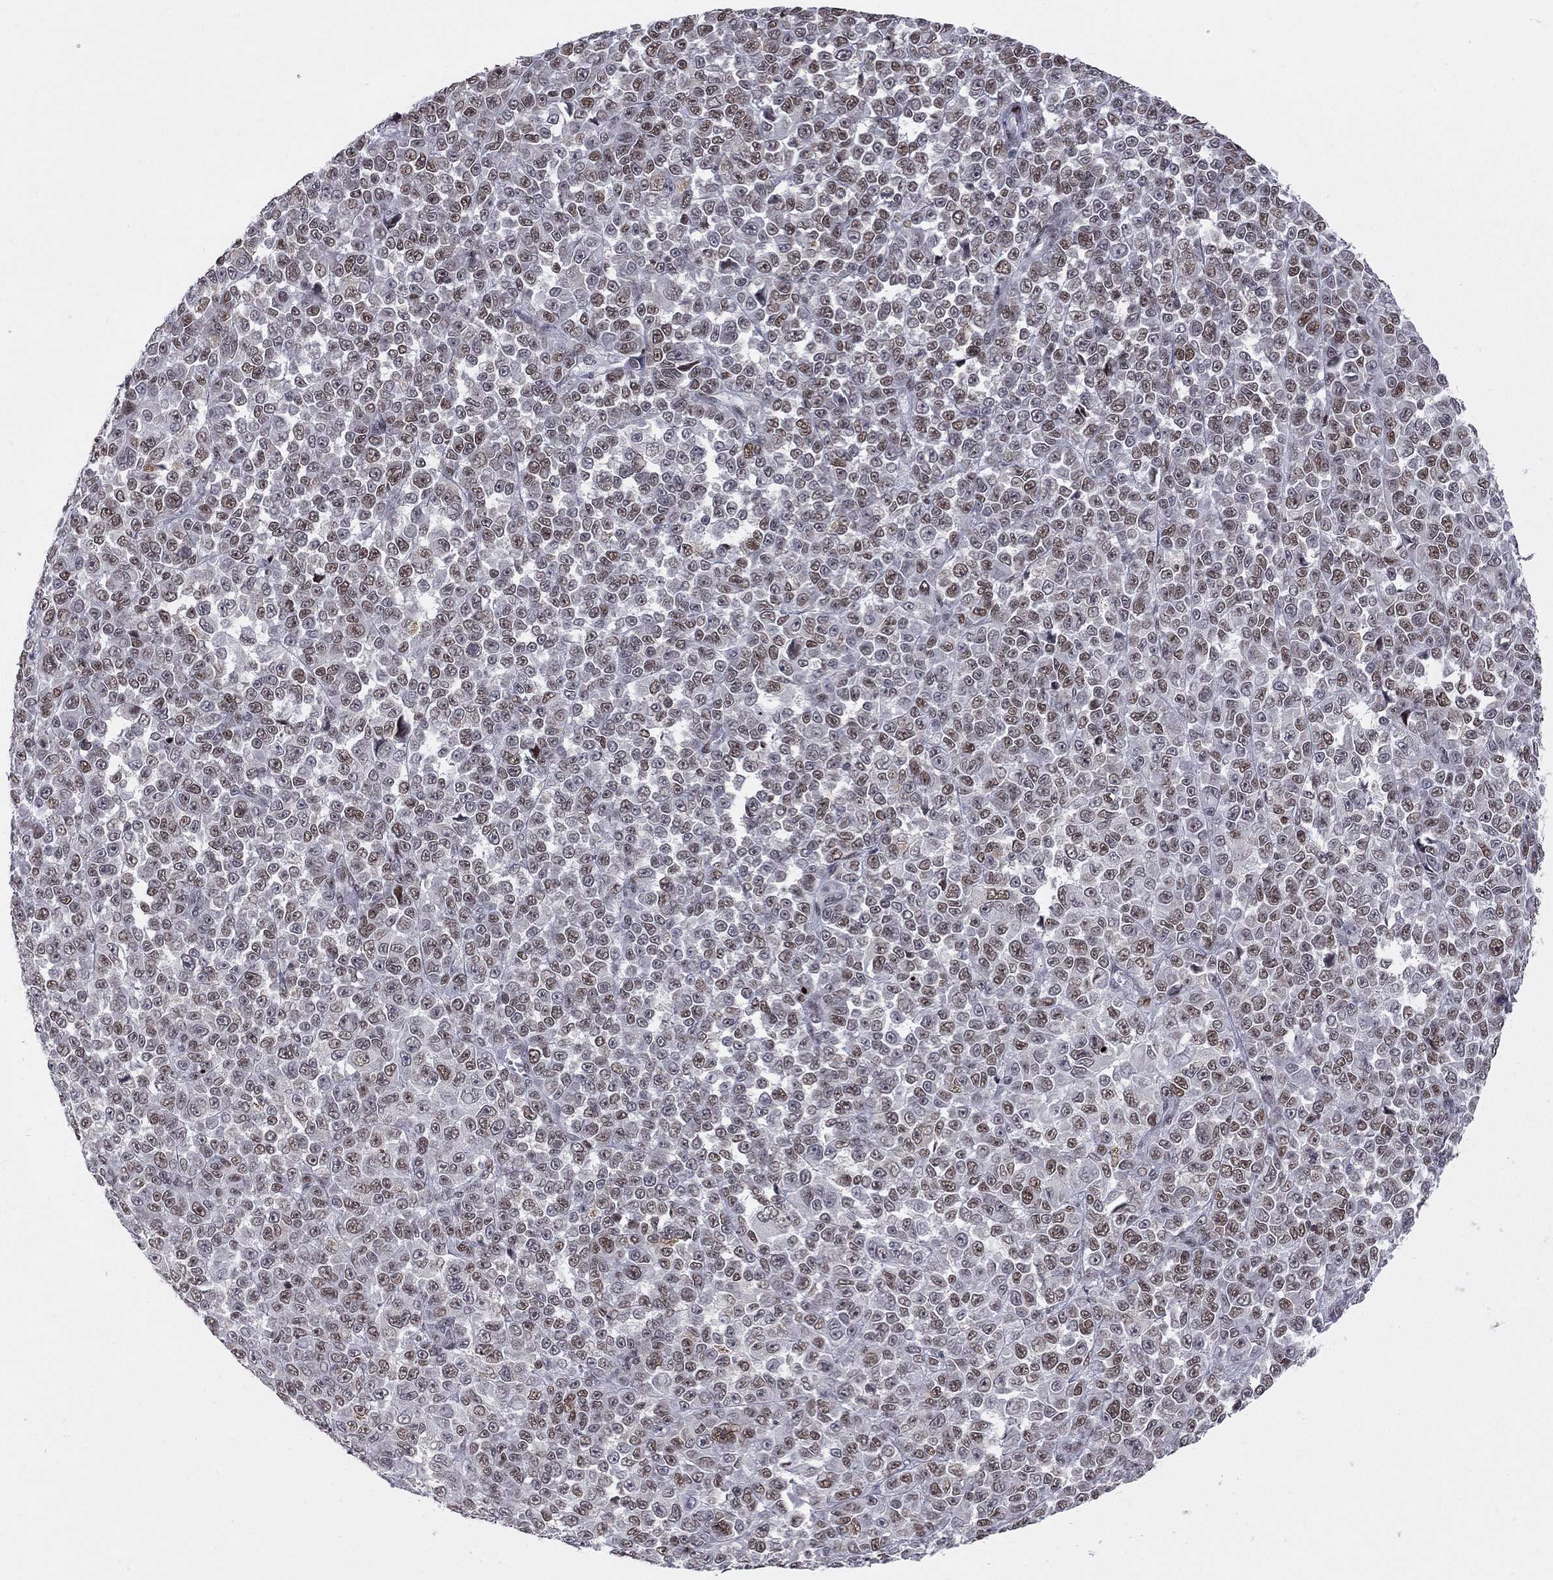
{"staining": {"intensity": "moderate", "quantity": ">75%", "location": "nuclear"}, "tissue": "melanoma", "cell_type": "Tumor cells", "image_type": "cancer", "snomed": [{"axis": "morphology", "description": "Malignant melanoma, NOS"}, {"axis": "topography", "description": "Skin"}], "caption": "Immunohistochemistry (IHC) image of human malignant melanoma stained for a protein (brown), which displays medium levels of moderate nuclear expression in about >75% of tumor cells.", "gene": "RNASEH2C", "patient": {"sex": "female", "age": 95}}